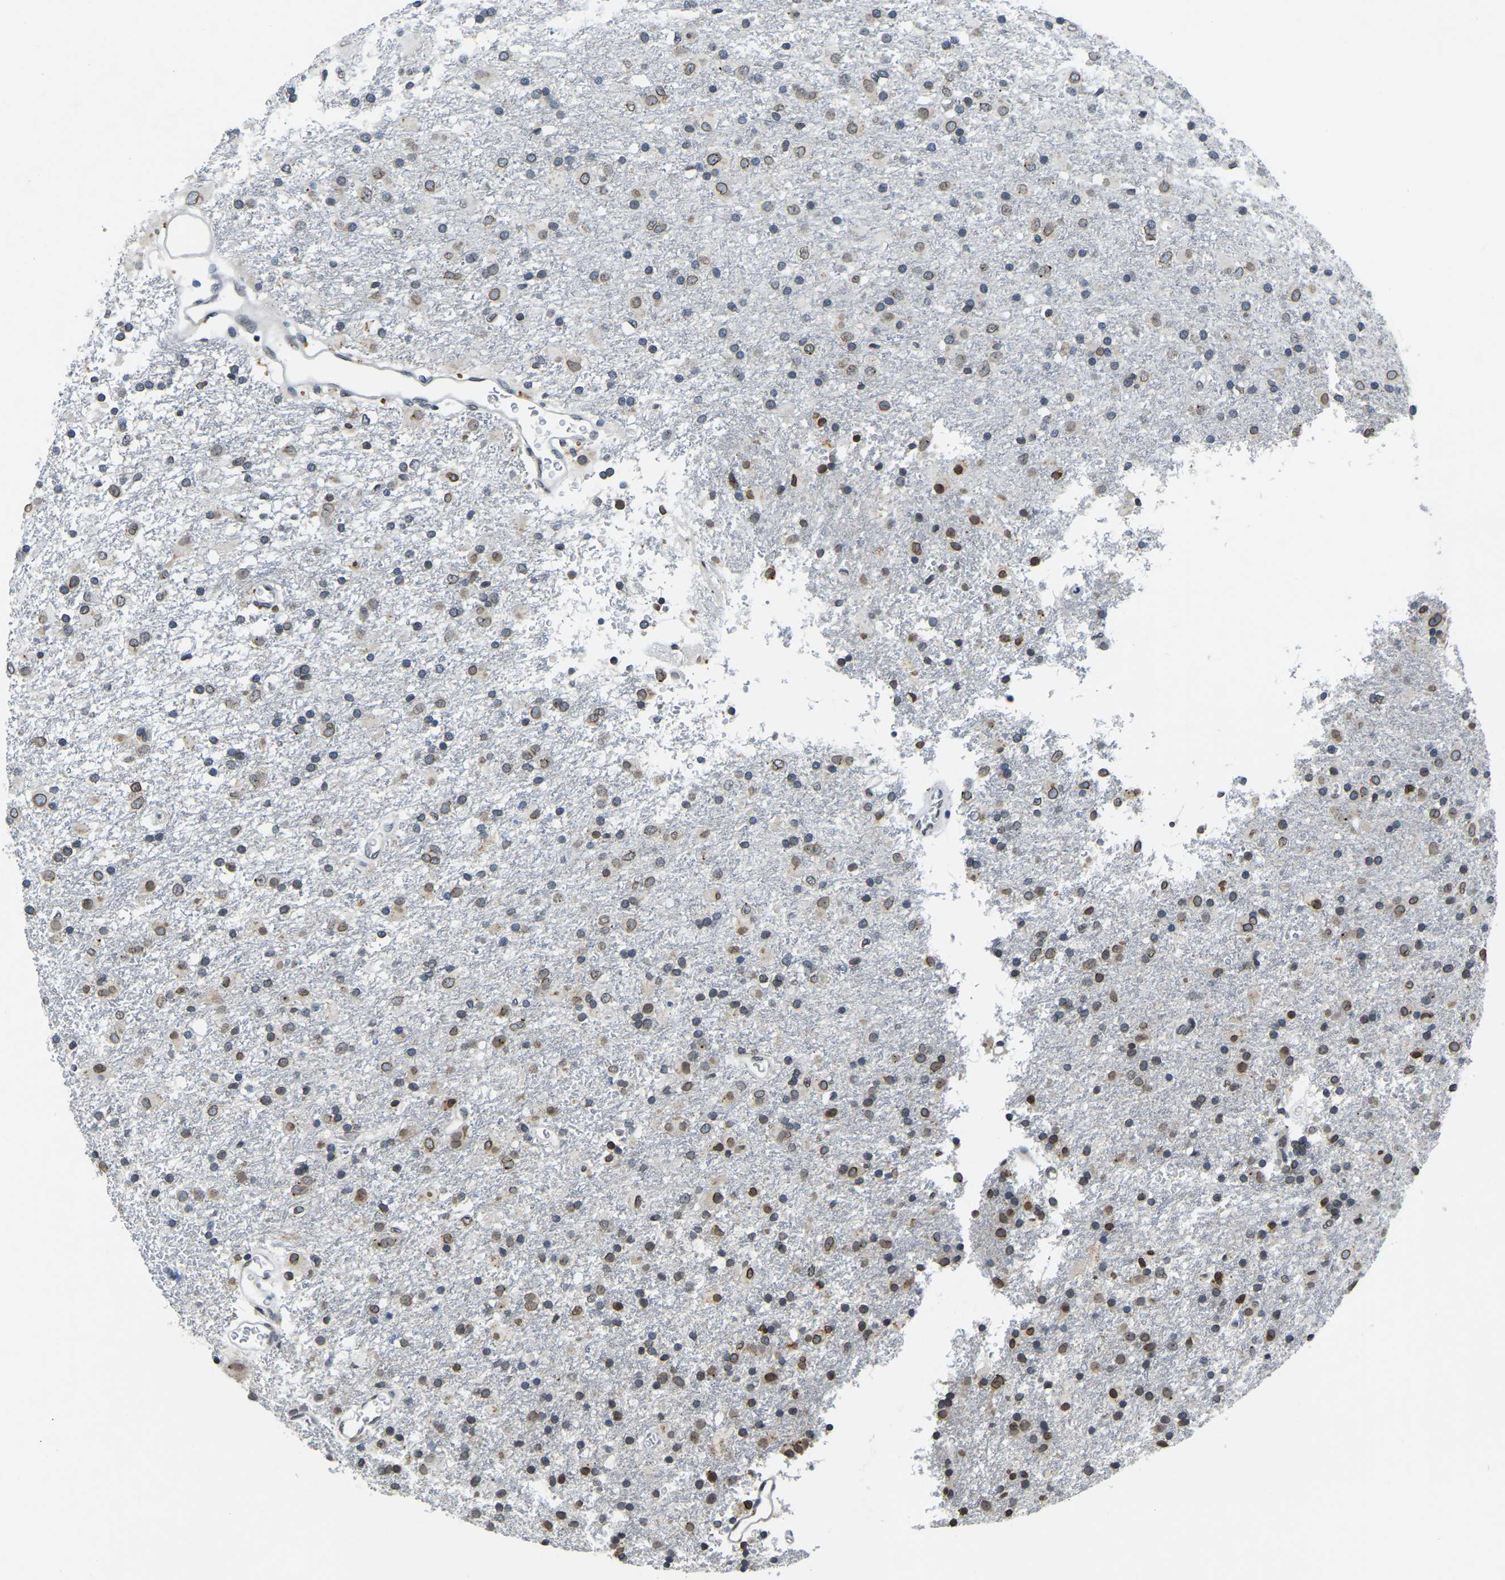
{"staining": {"intensity": "moderate", "quantity": ">75%", "location": "cytoplasmic/membranous,nuclear"}, "tissue": "glioma", "cell_type": "Tumor cells", "image_type": "cancer", "snomed": [{"axis": "morphology", "description": "Glioma, malignant, Low grade"}, {"axis": "topography", "description": "Brain"}], "caption": "Malignant glioma (low-grade) stained for a protein (brown) shows moderate cytoplasmic/membranous and nuclear positive positivity in about >75% of tumor cells.", "gene": "RANBP2", "patient": {"sex": "male", "age": 65}}